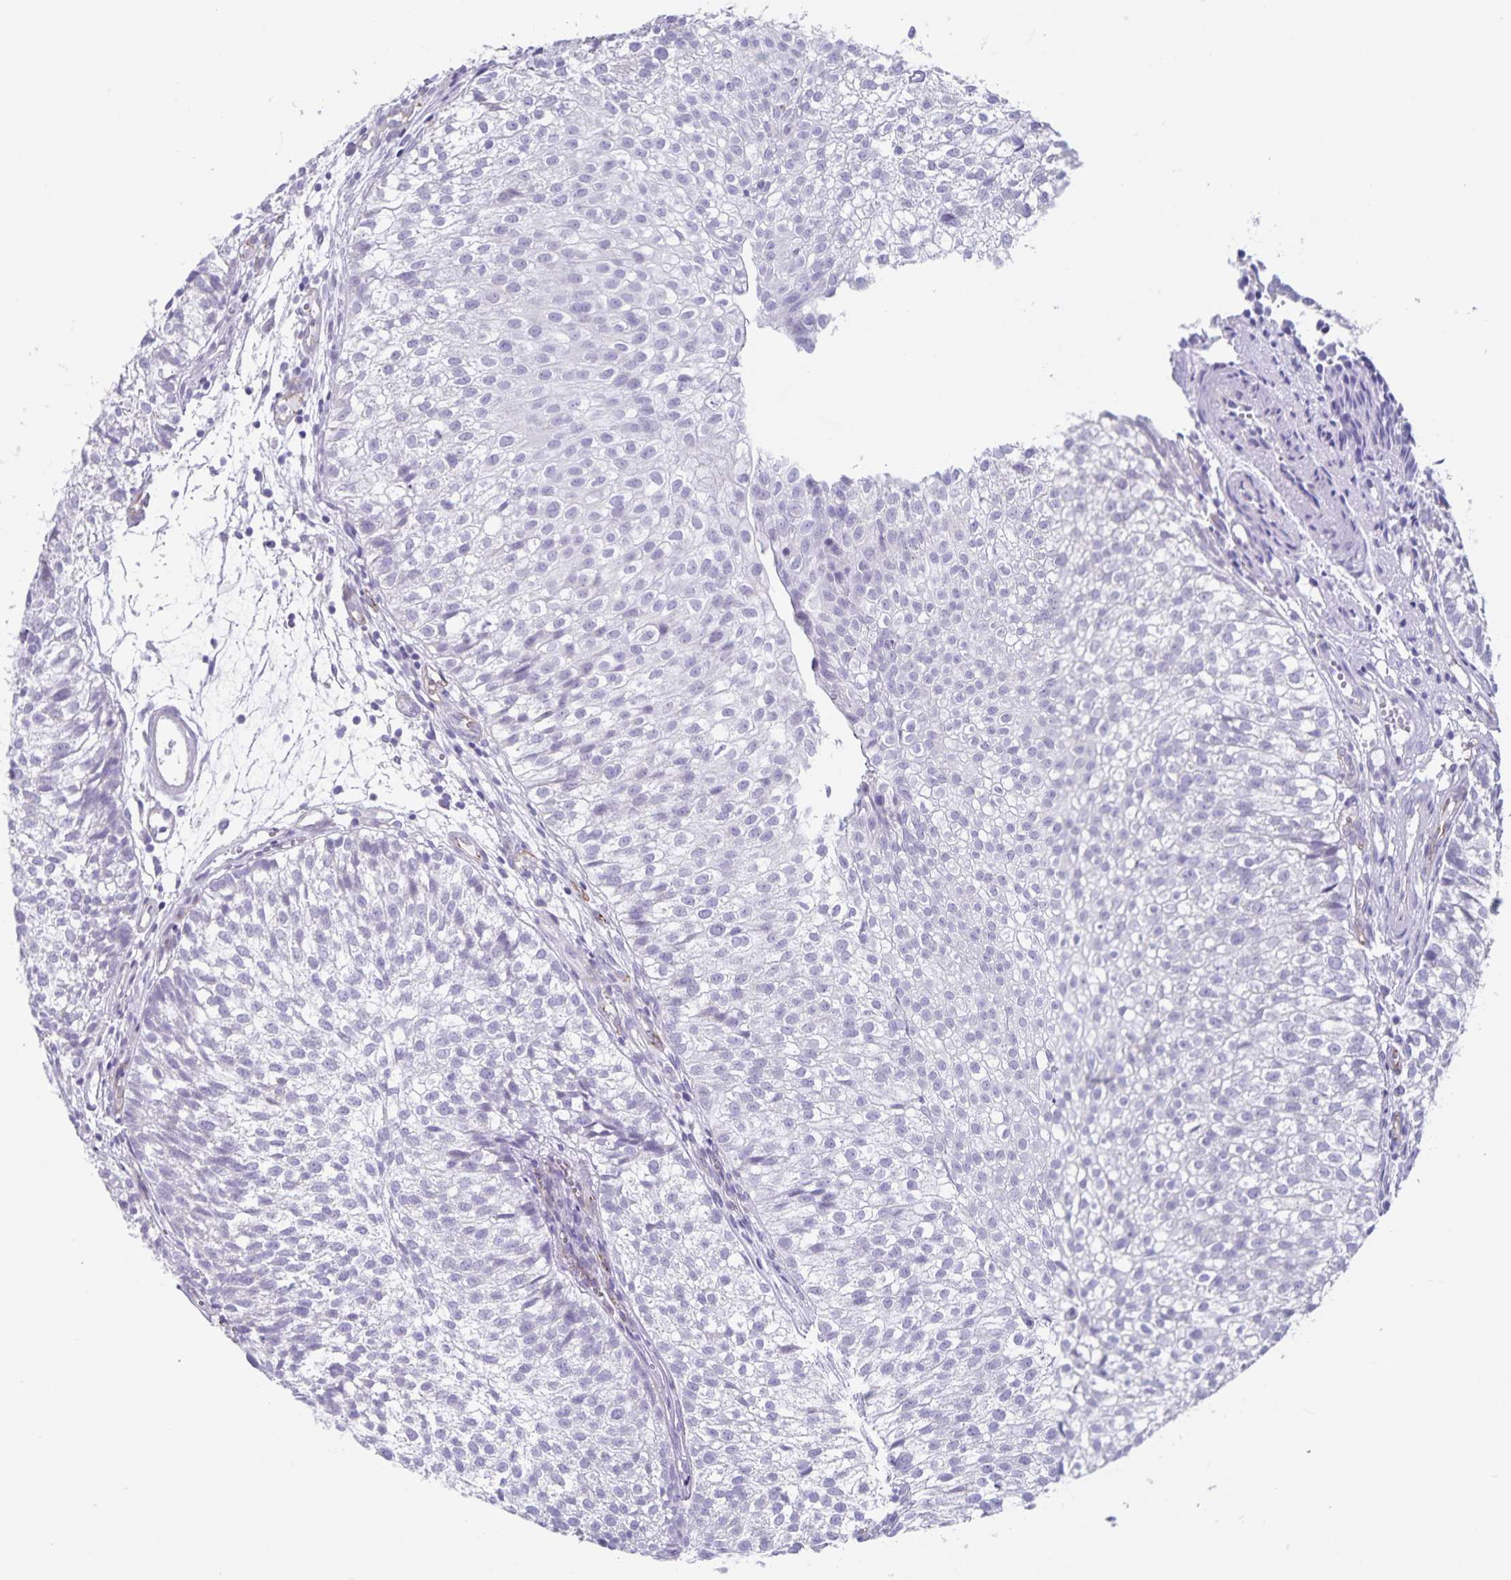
{"staining": {"intensity": "negative", "quantity": "none", "location": "none"}, "tissue": "urothelial cancer", "cell_type": "Tumor cells", "image_type": "cancer", "snomed": [{"axis": "morphology", "description": "Urothelial carcinoma, Low grade"}, {"axis": "topography", "description": "Urinary bladder"}], "caption": "Urothelial carcinoma (low-grade) stained for a protein using immunohistochemistry displays no staining tumor cells.", "gene": "SYNM", "patient": {"sex": "male", "age": 70}}